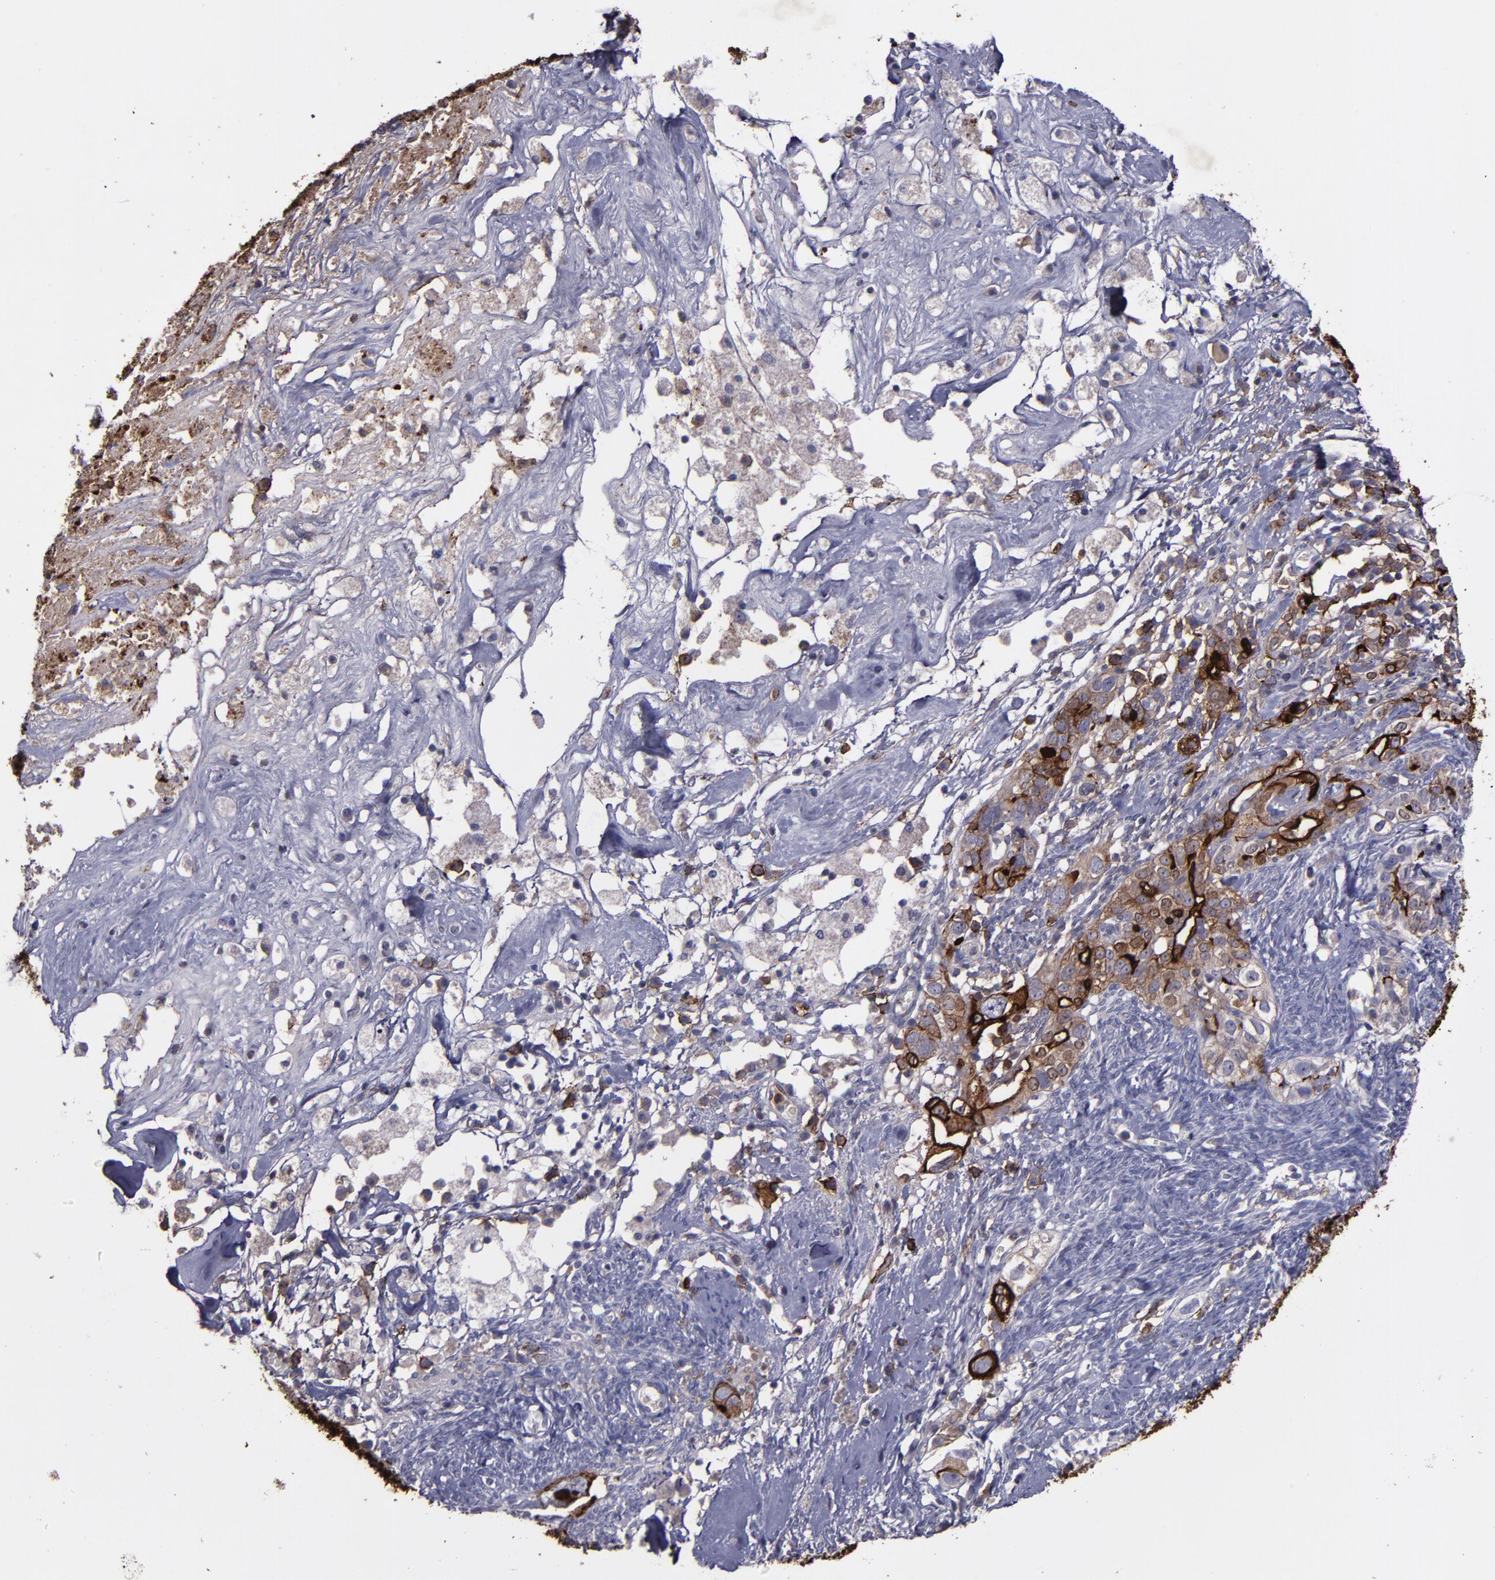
{"staining": {"intensity": "strong", "quantity": ">75%", "location": "cytoplasmic/membranous"}, "tissue": "ovarian cancer", "cell_type": "Tumor cells", "image_type": "cancer", "snomed": [{"axis": "morphology", "description": "Normal tissue, NOS"}, {"axis": "morphology", "description": "Cystadenocarcinoma, serous, NOS"}, {"axis": "topography", "description": "Ovary"}], "caption": "Serous cystadenocarcinoma (ovarian) stained with DAB (3,3'-diaminobenzidine) immunohistochemistry (IHC) displays high levels of strong cytoplasmic/membranous positivity in approximately >75% of tumor cells.", "gene": "MFGE8", "patient": {"sex": "female", "age": 62}}